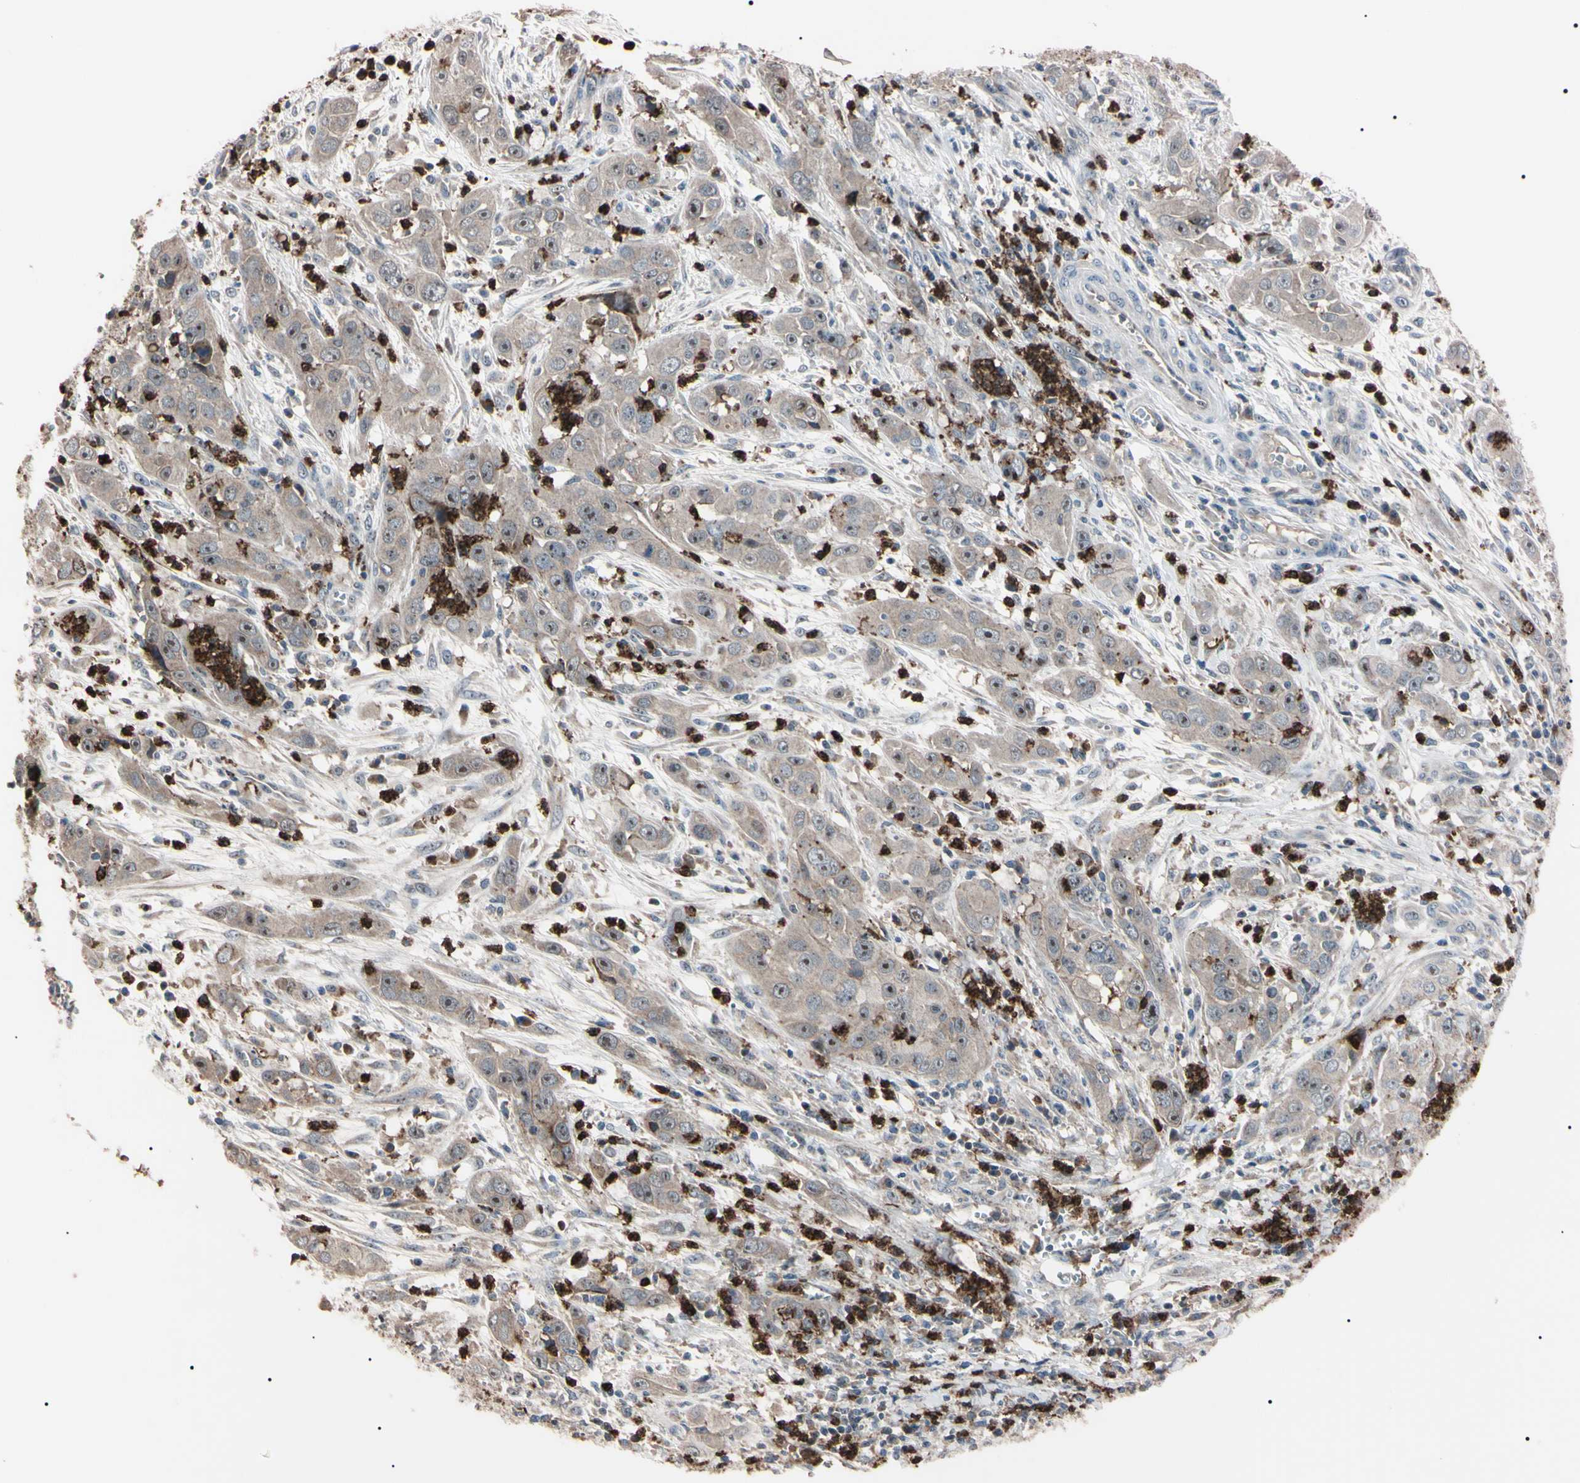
{"staining": {"intensity": "strong", "quantity": "<25%", "location": "cytoplasmic/membranous,nuclear"}, "tissue": "cervical cancer", "cell_type": "Tumor cells", "image_type": "cancer", "snomed": [{"axis": "morphology", "description": "Squamous cell carcinoma, NOS"}, {"axis": "topography", "description": "Cervix"}], "caption": "A medium amount of strong cytoplasmic/membranous and nuclear positivity is appreciated in about <25% of tumor cells in cervical squamous cell carcinoma tissue.", "gene": "TRAF5", "patient": {"sex": "female", "age": 32}}